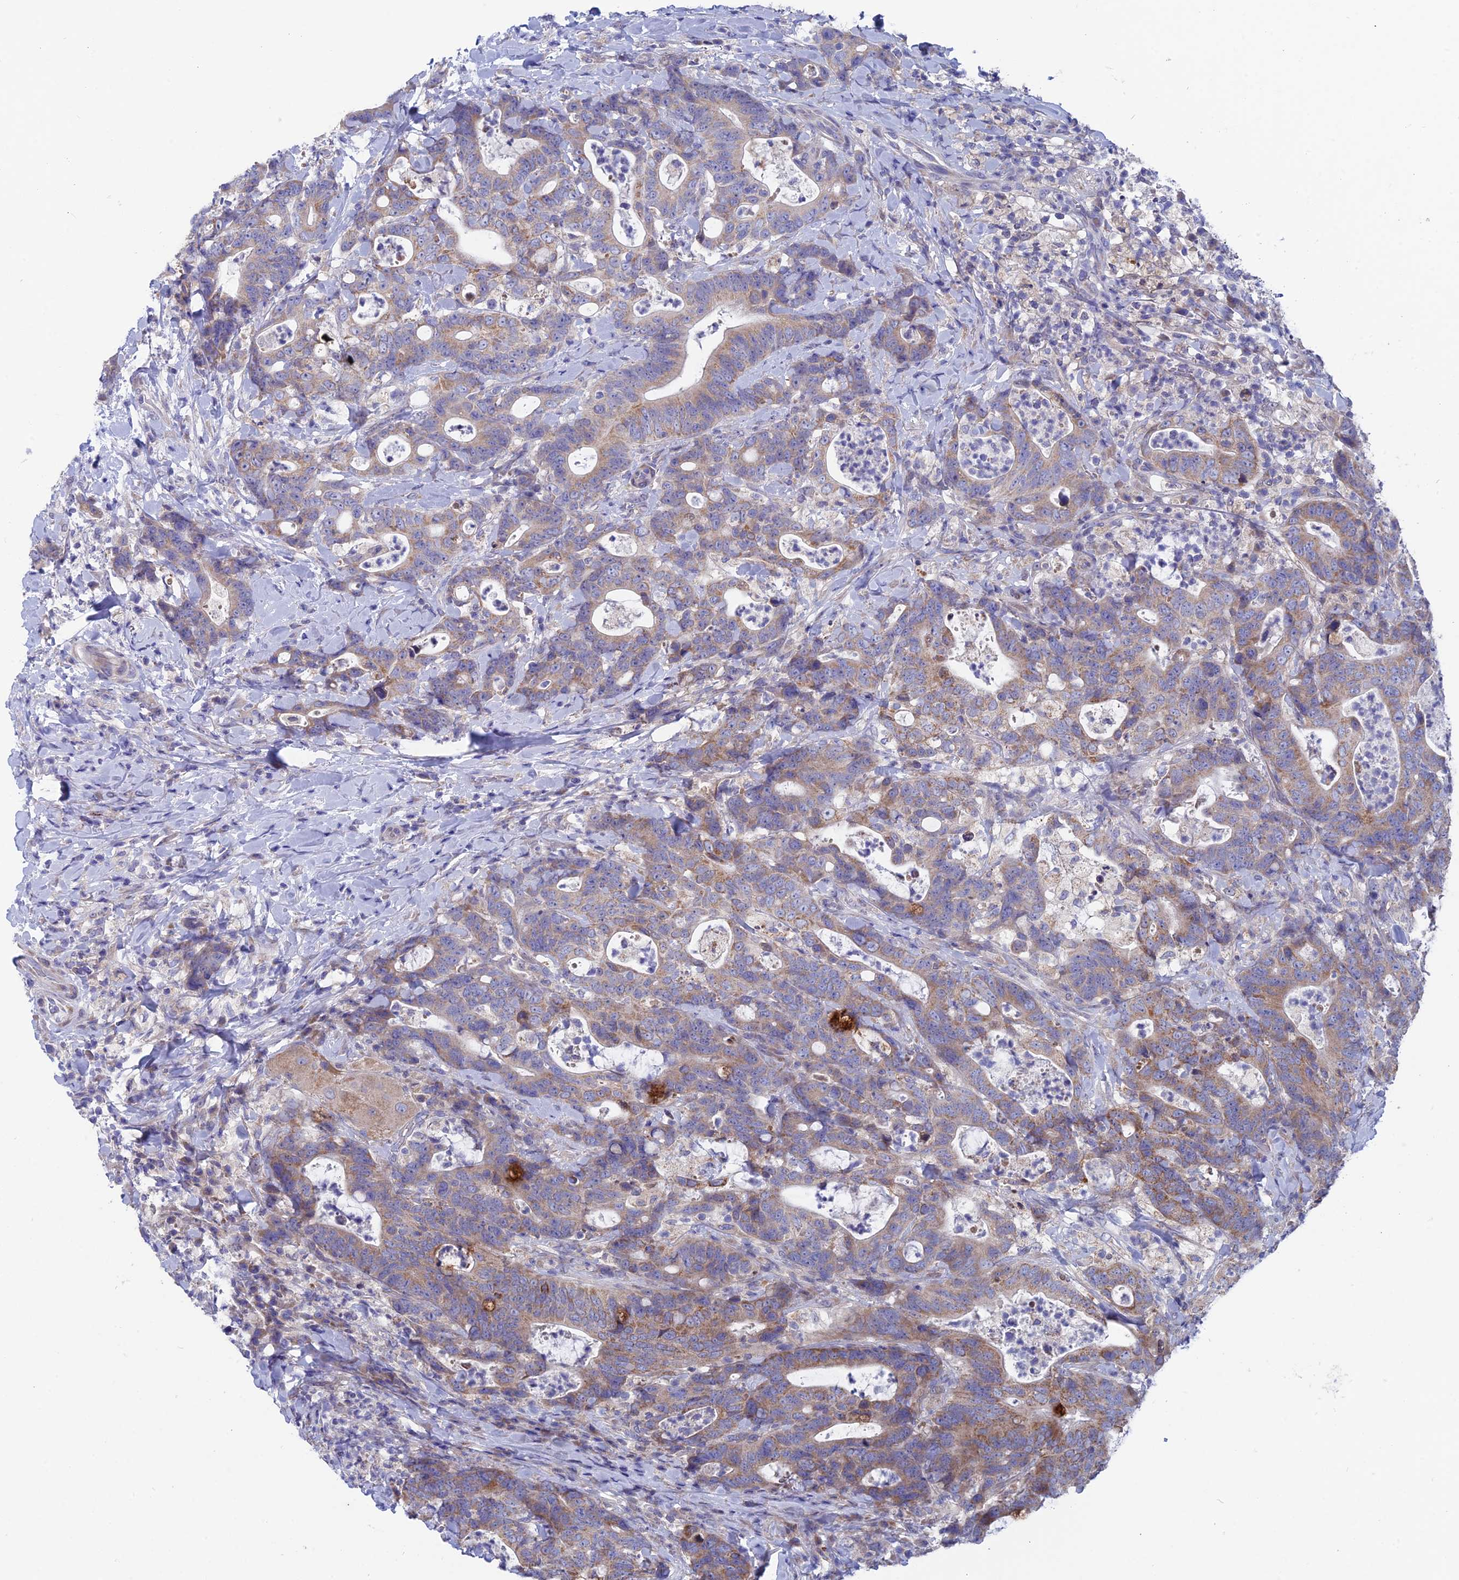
{"staining": {"intensity": "moderate", "quantity": "25%-75%", "location": "cytoplasmic/membranous"}, "tissue": "colorectal cancer", "cell_type": "Tumor cells", "image_type": "cancer", "snomed": [{"axis": "morphology", "description": "Adenocarcinoma, NOS"}, {"axis": "topography", "description": "Colon"}], "caption": "The photomicrograph demonstrates a brown stain indicating the presence of a protein in the cytoplasmic/membranous of tumor cells in colorectal cancer. (DAB IHC with brightfield microscopy, high magnification).", "gene": "AK4", "patient": {"sex": "female", "age": 82}}